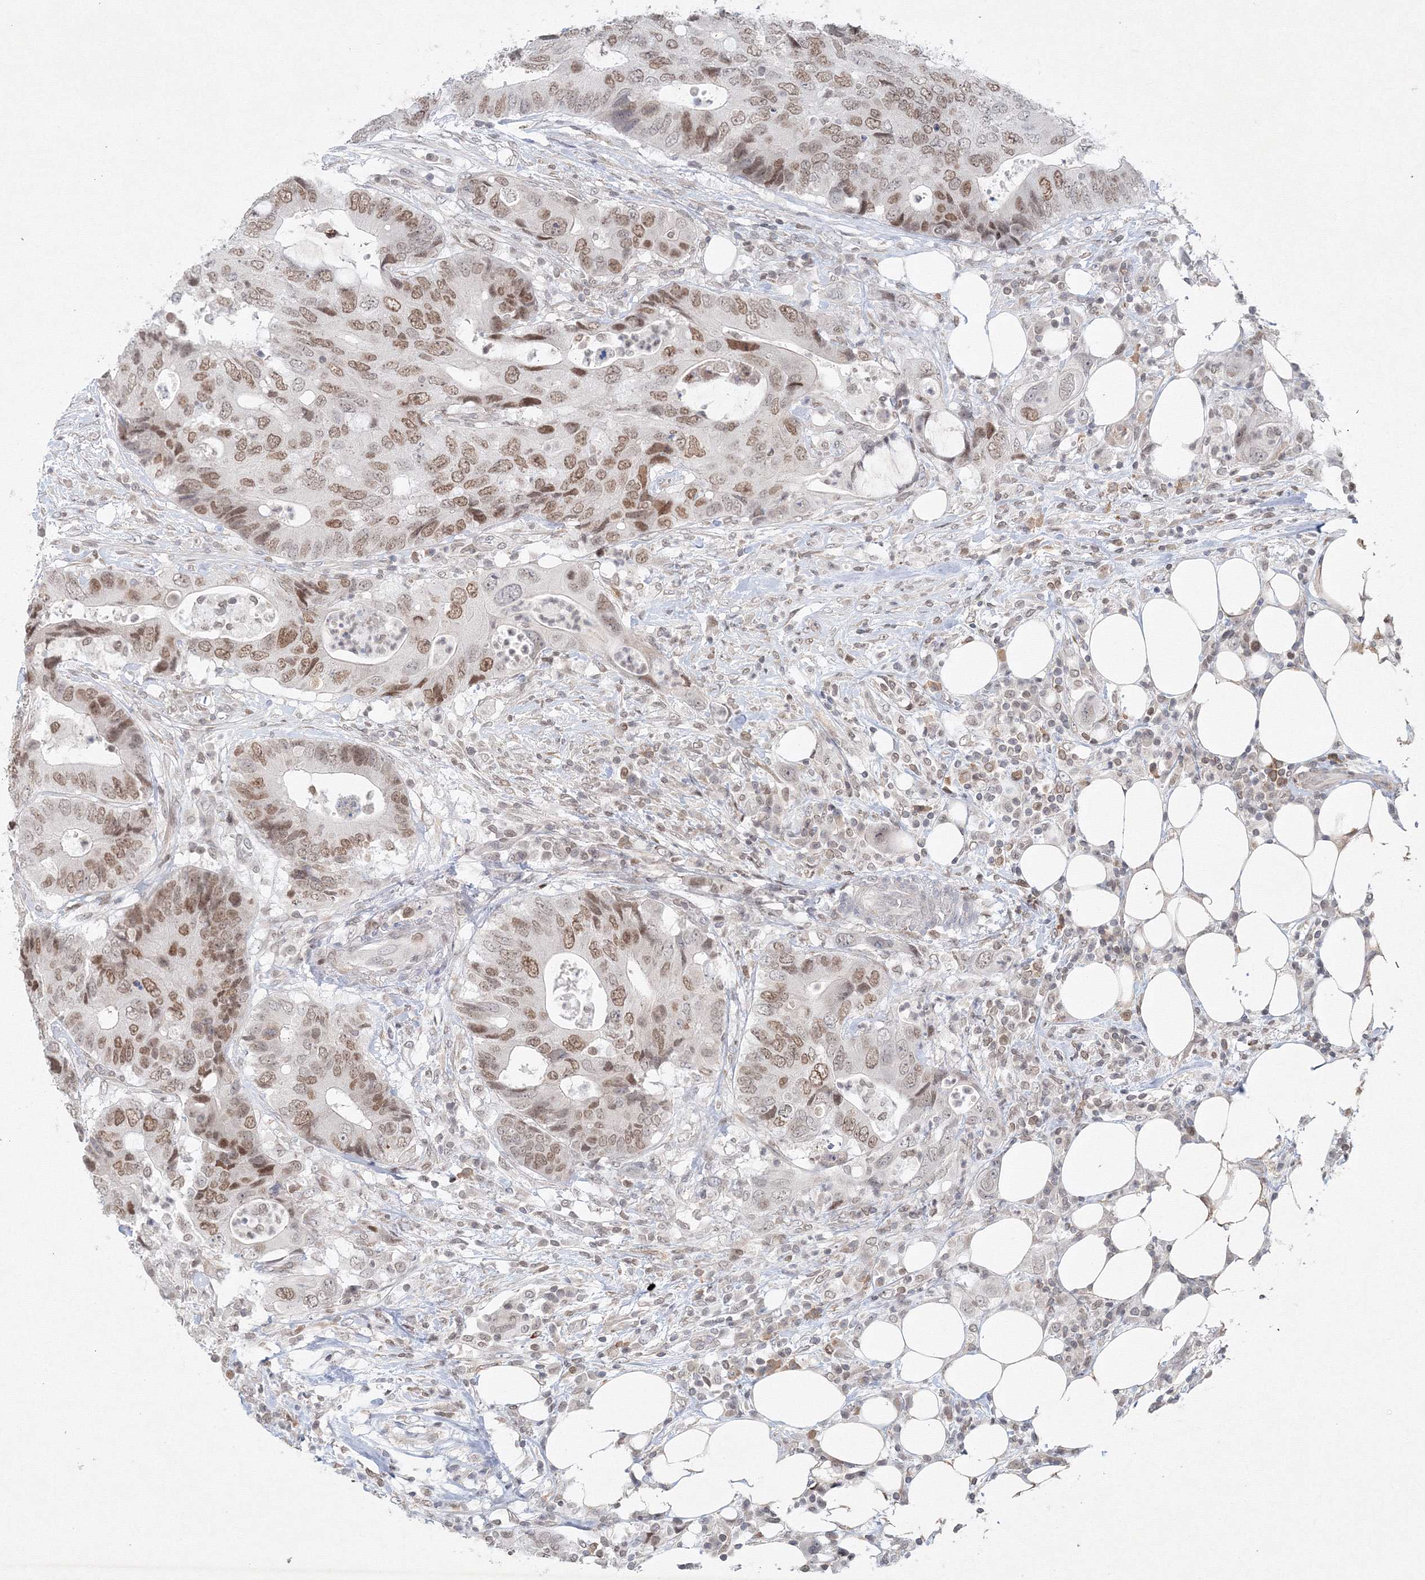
{"staining": {"intensity": "moderate", "quantity": ">75%", "location": "nuclear"}, "tissue": "colorectal cancer", "cell_type": "Tumor cells", "image_type": "cancer", "snomed": [{"axis": "morphology", "description": "Adenocarcinoma, NOS"}, {"axis": "topography", "description": "Colon"}], "caption": "Colorectal cancer stained for a protein (brown) displays moderate nuclear positive expression in approximately >75% of tumor cells.", "gene": "KIF4A", "patient": {"sex": "male", "age": 71}}